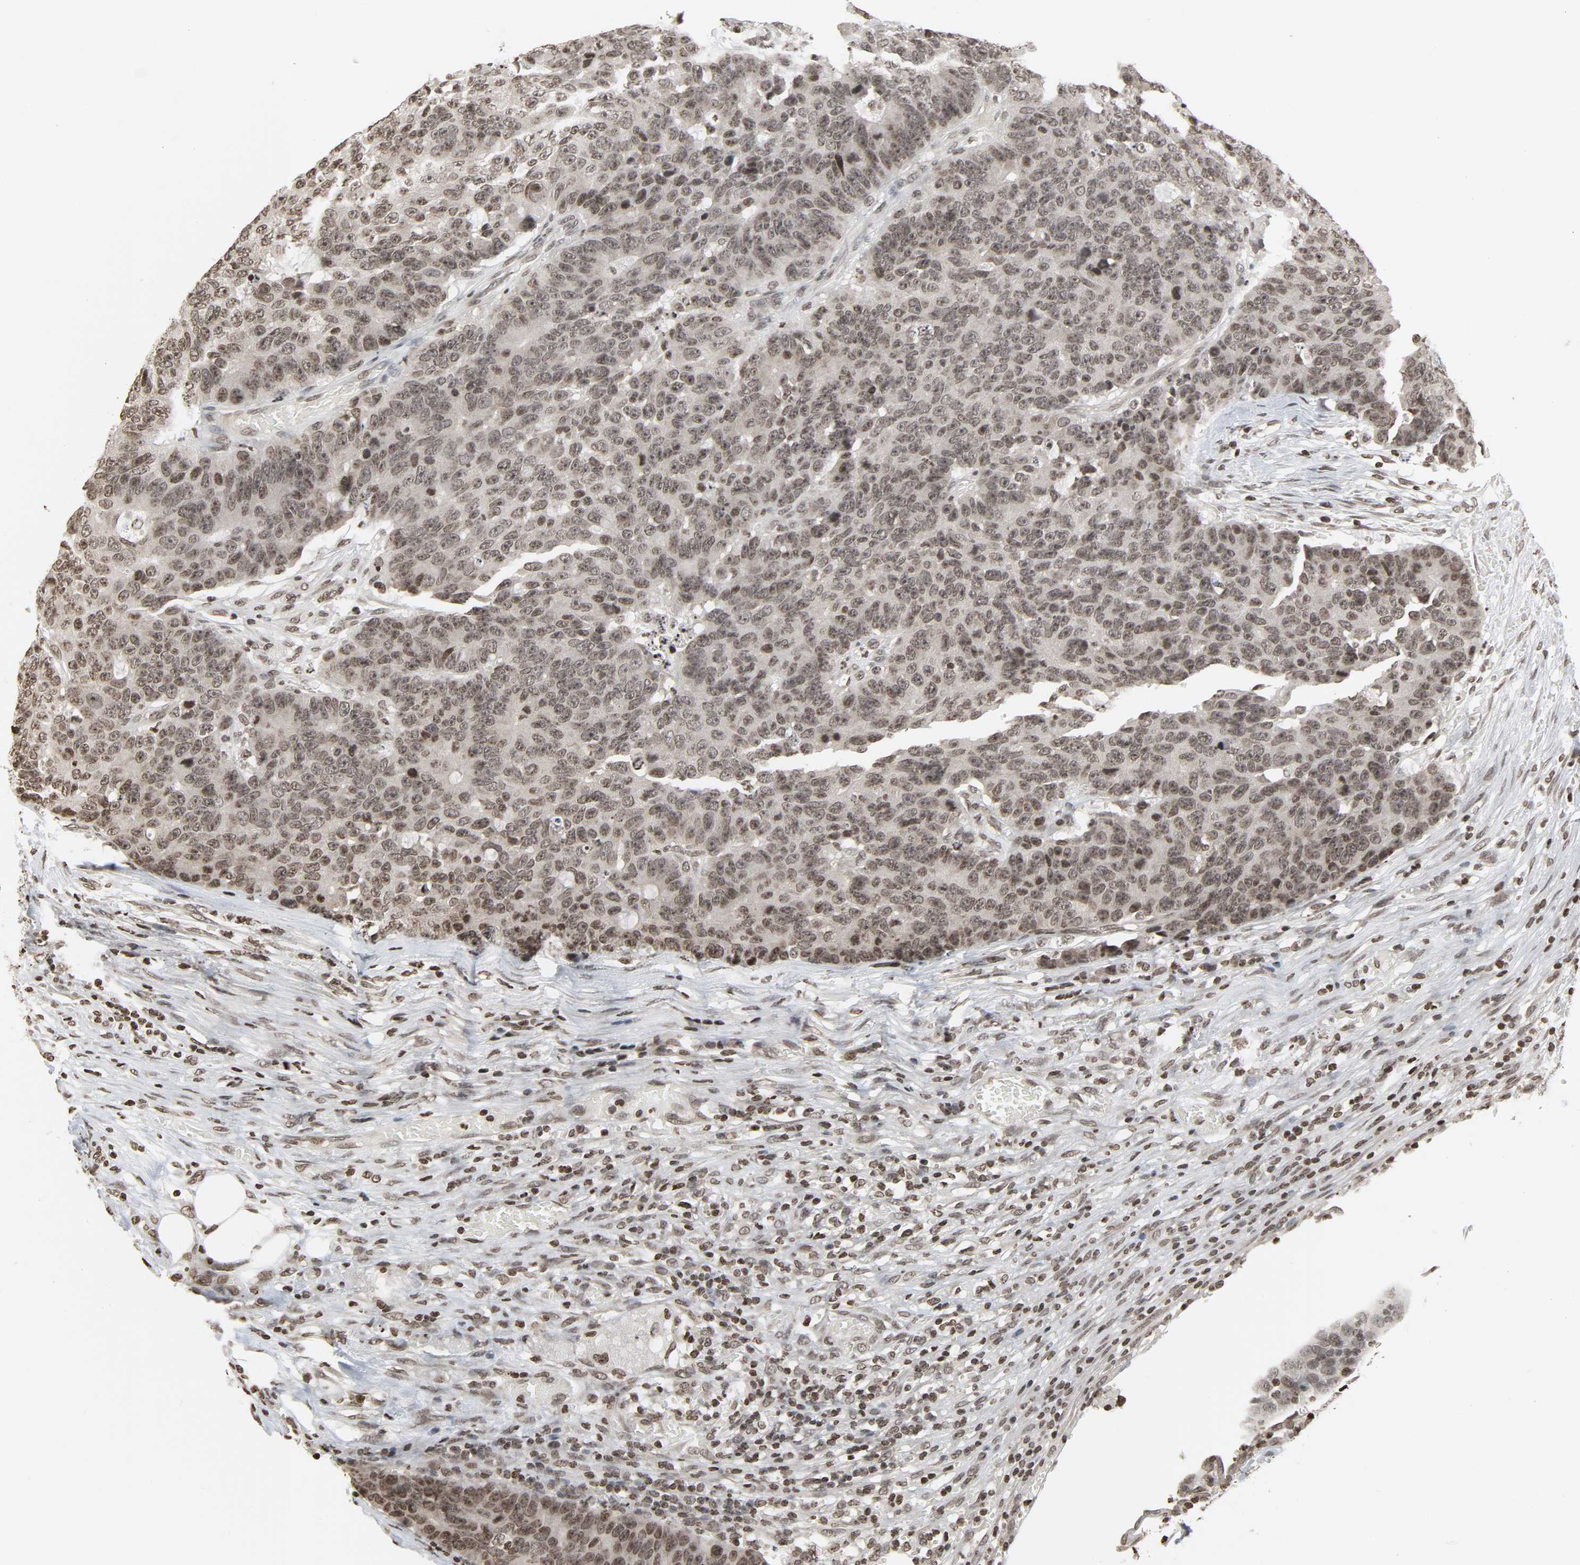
{"staining": {"intensity": "moderate", "quantity": ">75%", "location": "nuclear"}, "tissue": "colorectal cancer", "cell_type": "Tumor cells", "image_type": "cancer", "snomed": [{"axis": "morphology", "description": "Adenocarcinoma, NOS"}, {"axis": "topography", "description": "Colon"}], "caption": "Protein analysis of colorectal adenocarcinoma tissue exhibits moderate nuclear expression in approximately >75% of tumor cells.", "gene": "ELAVL1", "patient": {"sex": "female", "age": 86}}